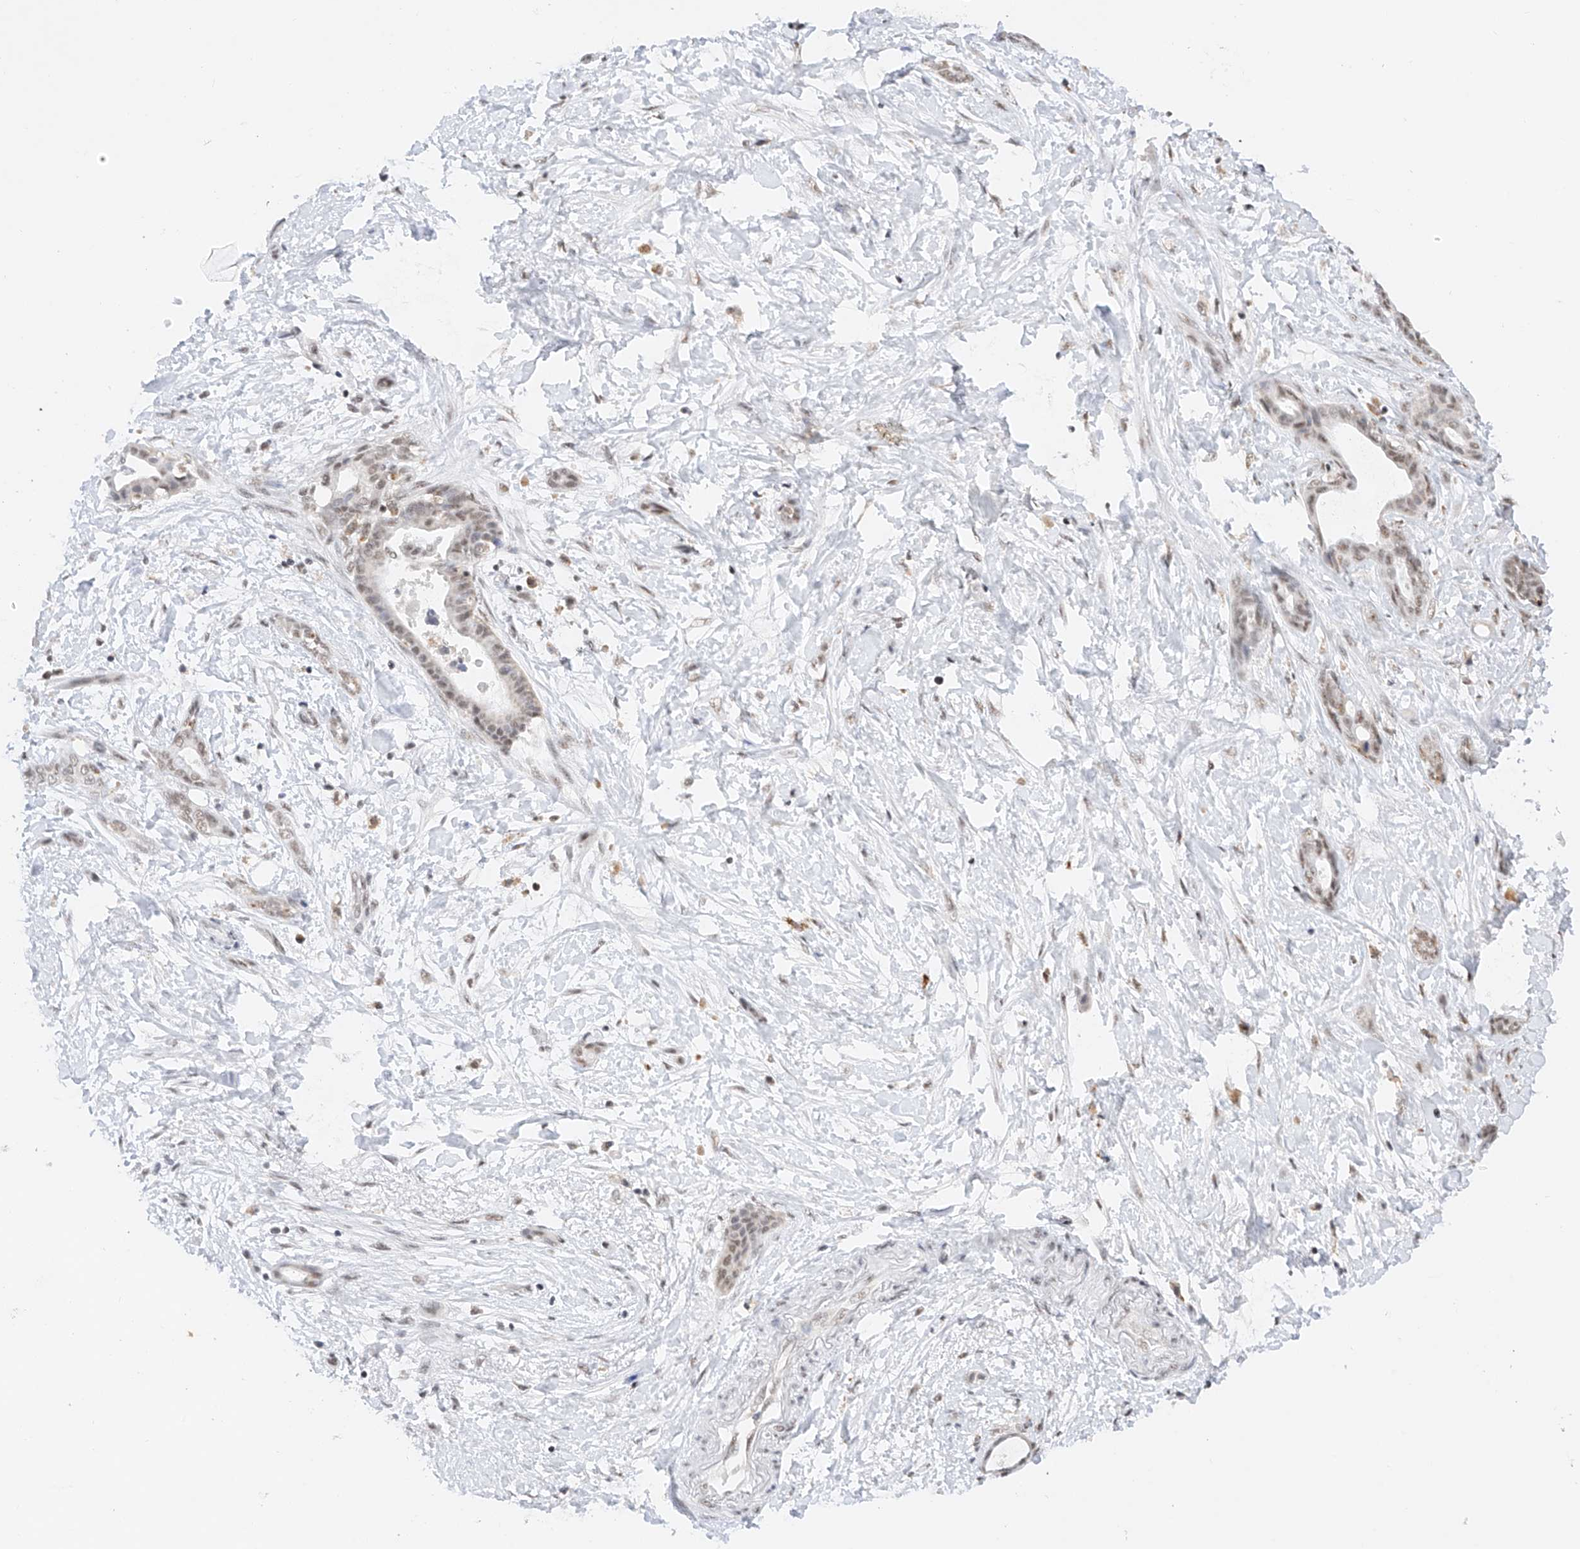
{"staining": {"intensity": "weak", "quantity": ">75%", "location": "nuclear"}, "tissue": "pancreatic cancer", "cell_type": "Tumor cells", "image_type": "cancer", "snomed": [{"axis": "morphology", "description": "Normal tissue, NOS"}, {"axis": "morphology", "description": "Adenocarcinoma, NOS"}, {"axis": "topography", "description": "Pancreas"}, {"axis": "topography", "description": "Peripheral nerve tissue"}], "caption": "A brown stain labels weak nuclear staining of a protein in human pancreatic cancer (adenocarcinoma) tumor cells.", "gene": "NRF1", "patient": {"sex": "female", "age": 63}}